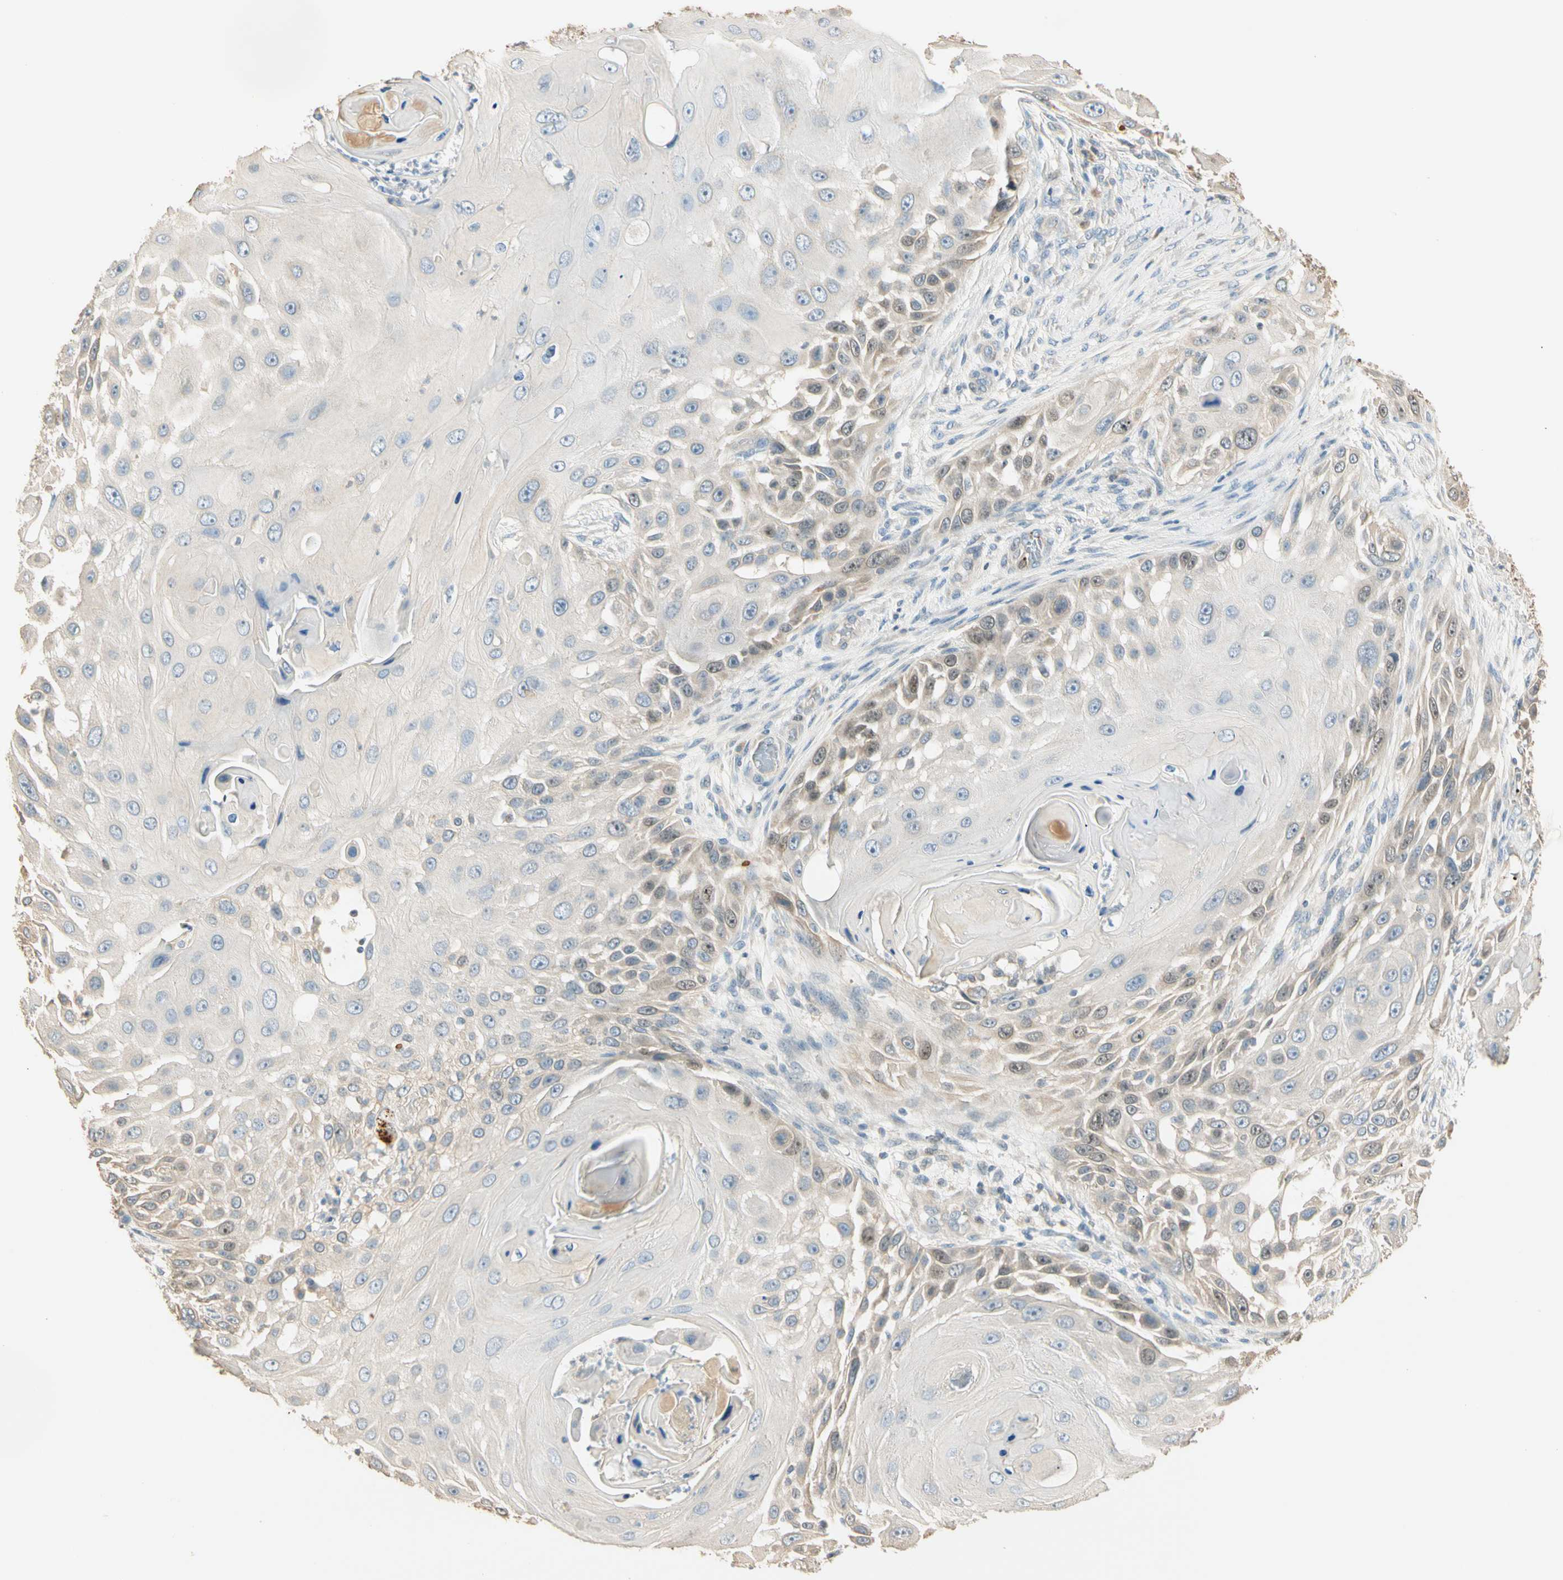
{"staining": {"intensity": "weak", "quantity": "<25%", "location": "cytoplasmic/membranous,nuclear"}, "tissue": "skin cancer", "cell_type": "Tumor cells", "image_type": "cancer", "snomed": [{"axis": "morphology", "description": "Squamous cell carcinoma, NOS"}, {"axis": "topography", "description": "Skin"}], "caption": "IHC image of human skin cancer (squamous cell carcinoma) stained for a protein (brown), which displays no positivity in tumor cells.", "gene": "RAD18", "patient": {"sex": "female", "age": 44}}